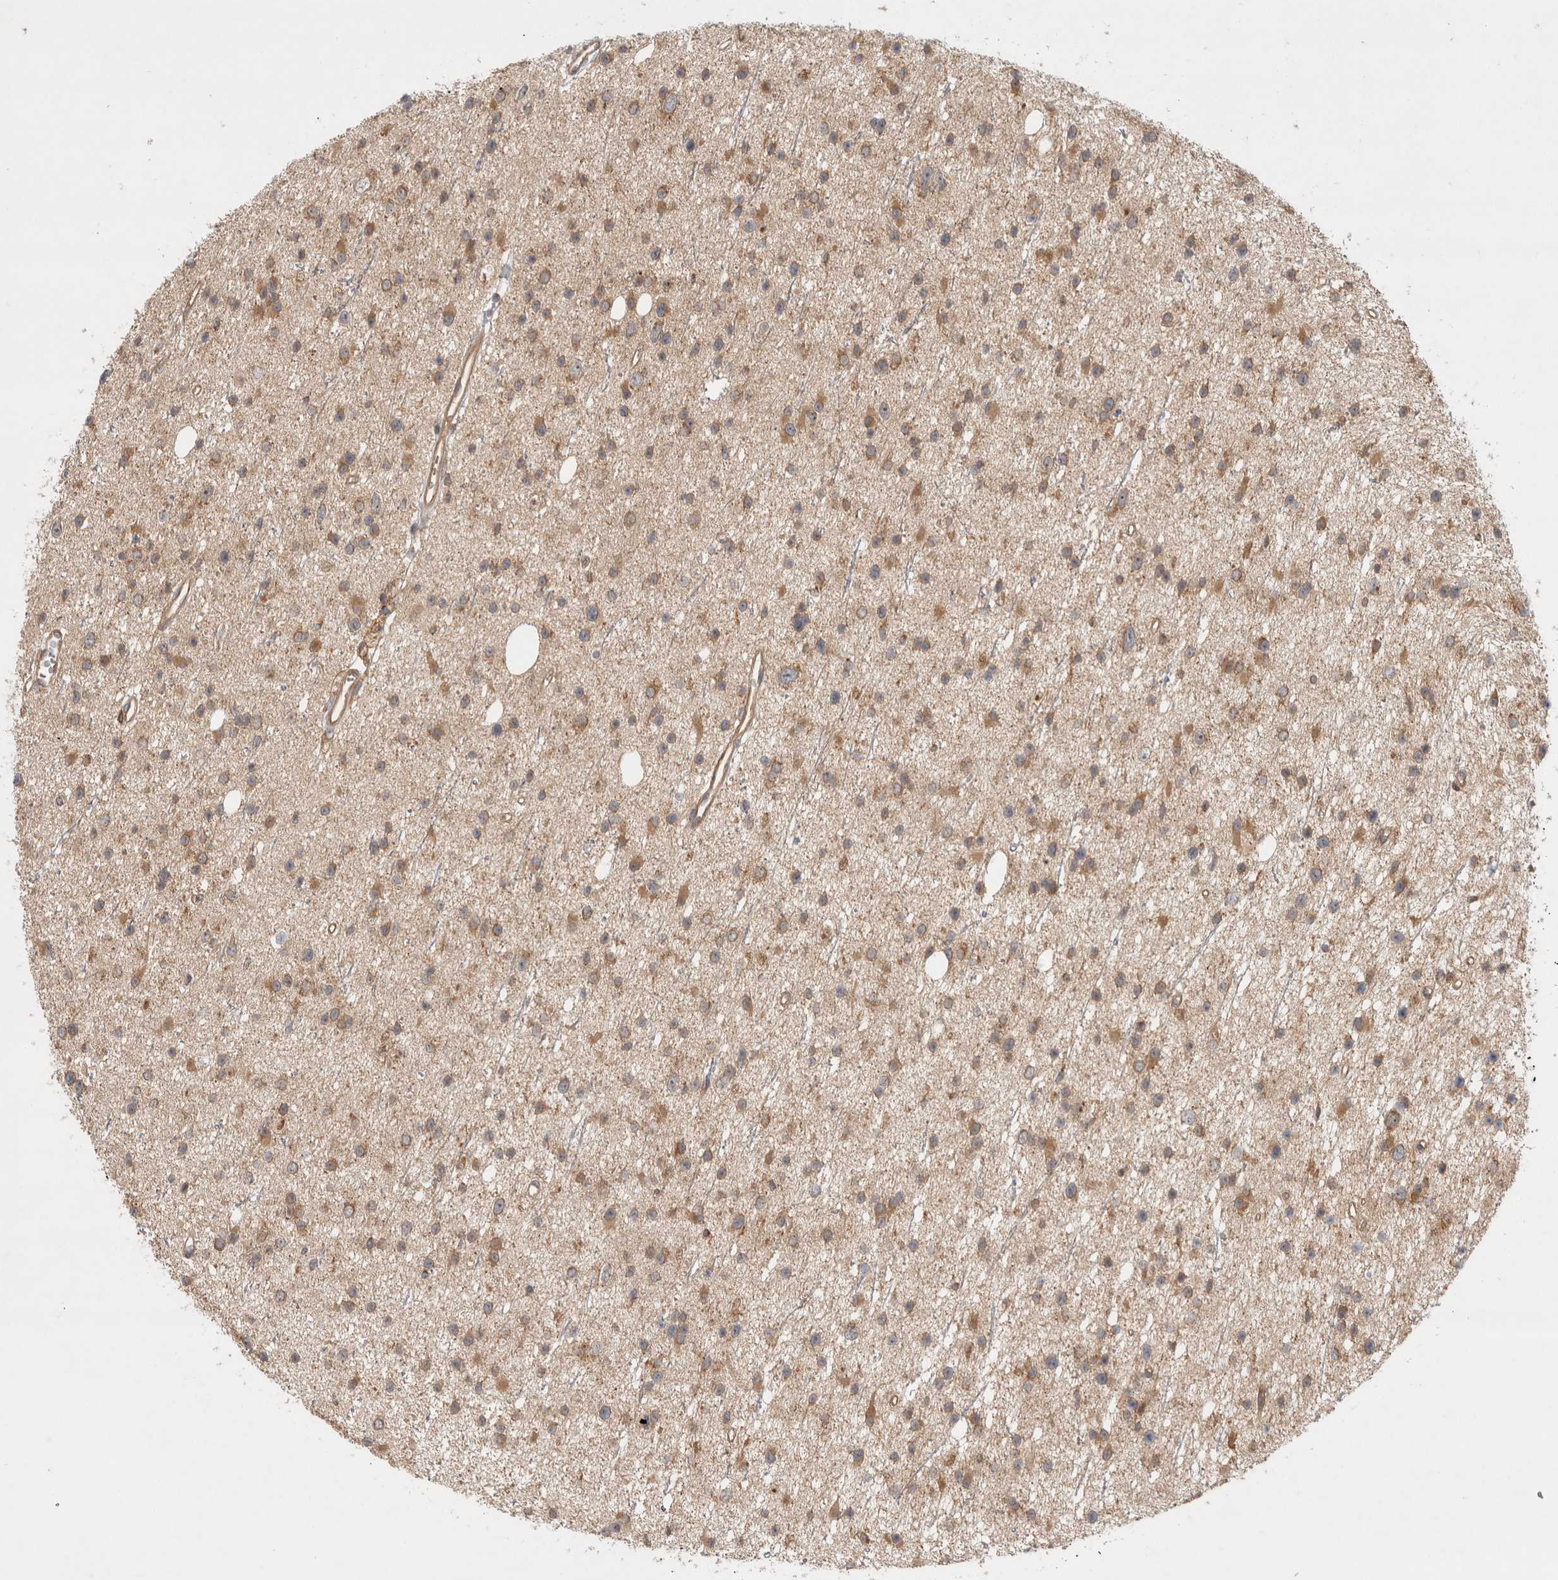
{"staining": {"intensity": "moderate", "quantity": ">75%", "location": "cytoplasmic/membranous"}, "tissue": "glioma", "cell_type": "Tumor cells", "image_type": "cancer", "snomed": [{"axis": "morphology", "description": "Glioma, malignant, Low grade"}, {"axis": "topography", "description": "Cerebral cortex"}], "caption": "The immunohistochemical stain shows moderate cytoplasmic/membranous staining in tumor cells of glioma tissue.", "gene": "TUBD1", "patient": {"sex": "female", "age": 39}}